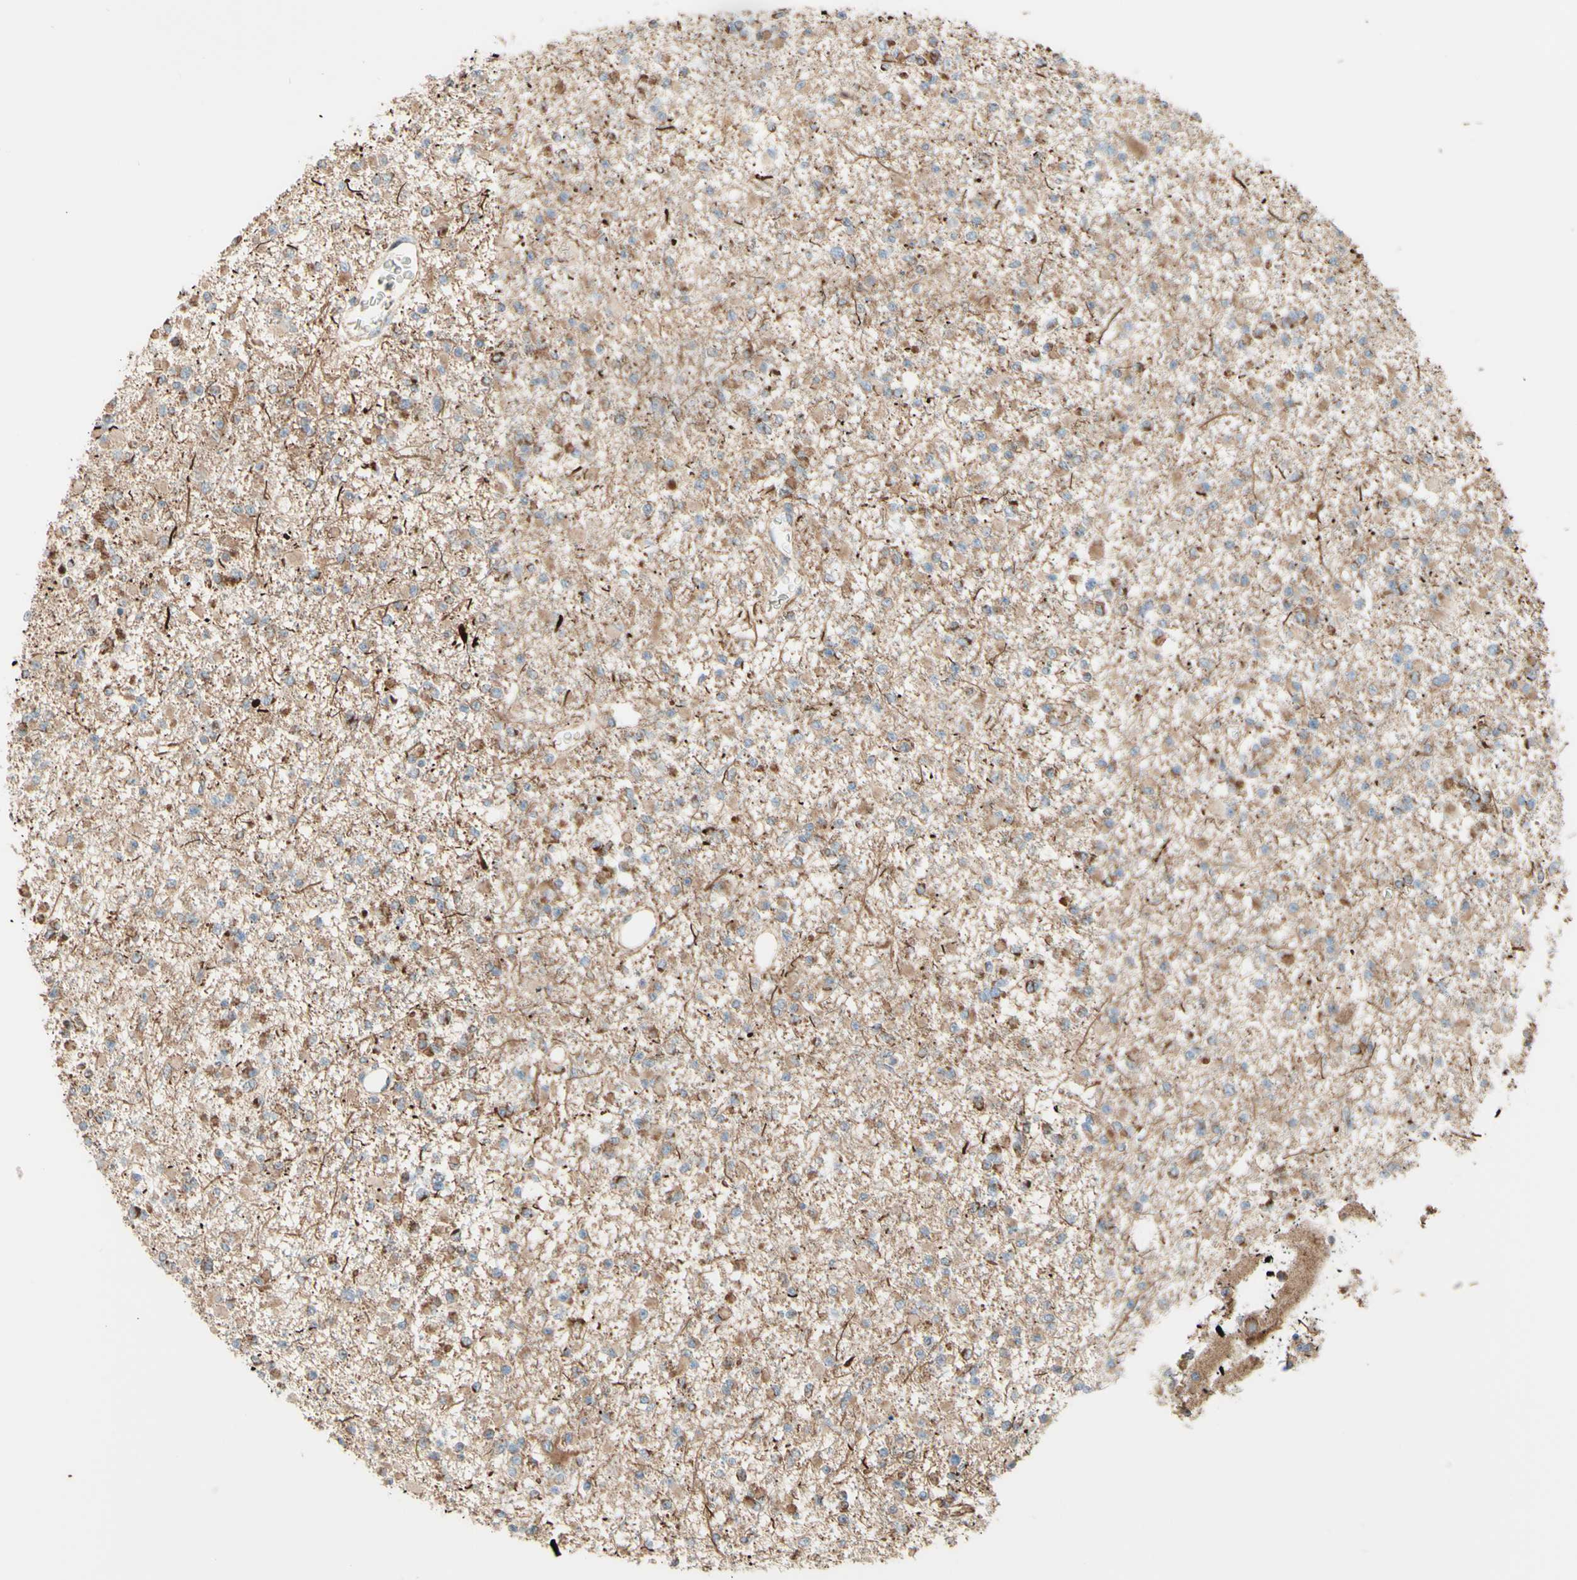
{"staining": {"intensity": "weak", "quantity": ">75%", "location": "cytoplasmic/membranous"}, "tissue": "glioma", "cell_type": "Tumor cells", "image_type": "cancer", "snomed": [{"axis": "morphology", "description": "Glioma, malignant, Low grade"}, {"axis": "topography", "description": "Brain"}], "caption": "About >75% of tumor cells in glioma reveal weak cytoplasmic/membranous protein positivity as visualized by brown immunohistochemical staining.", "gene": "ARMC10", "patient": {"sex": "female", "age": 22}}